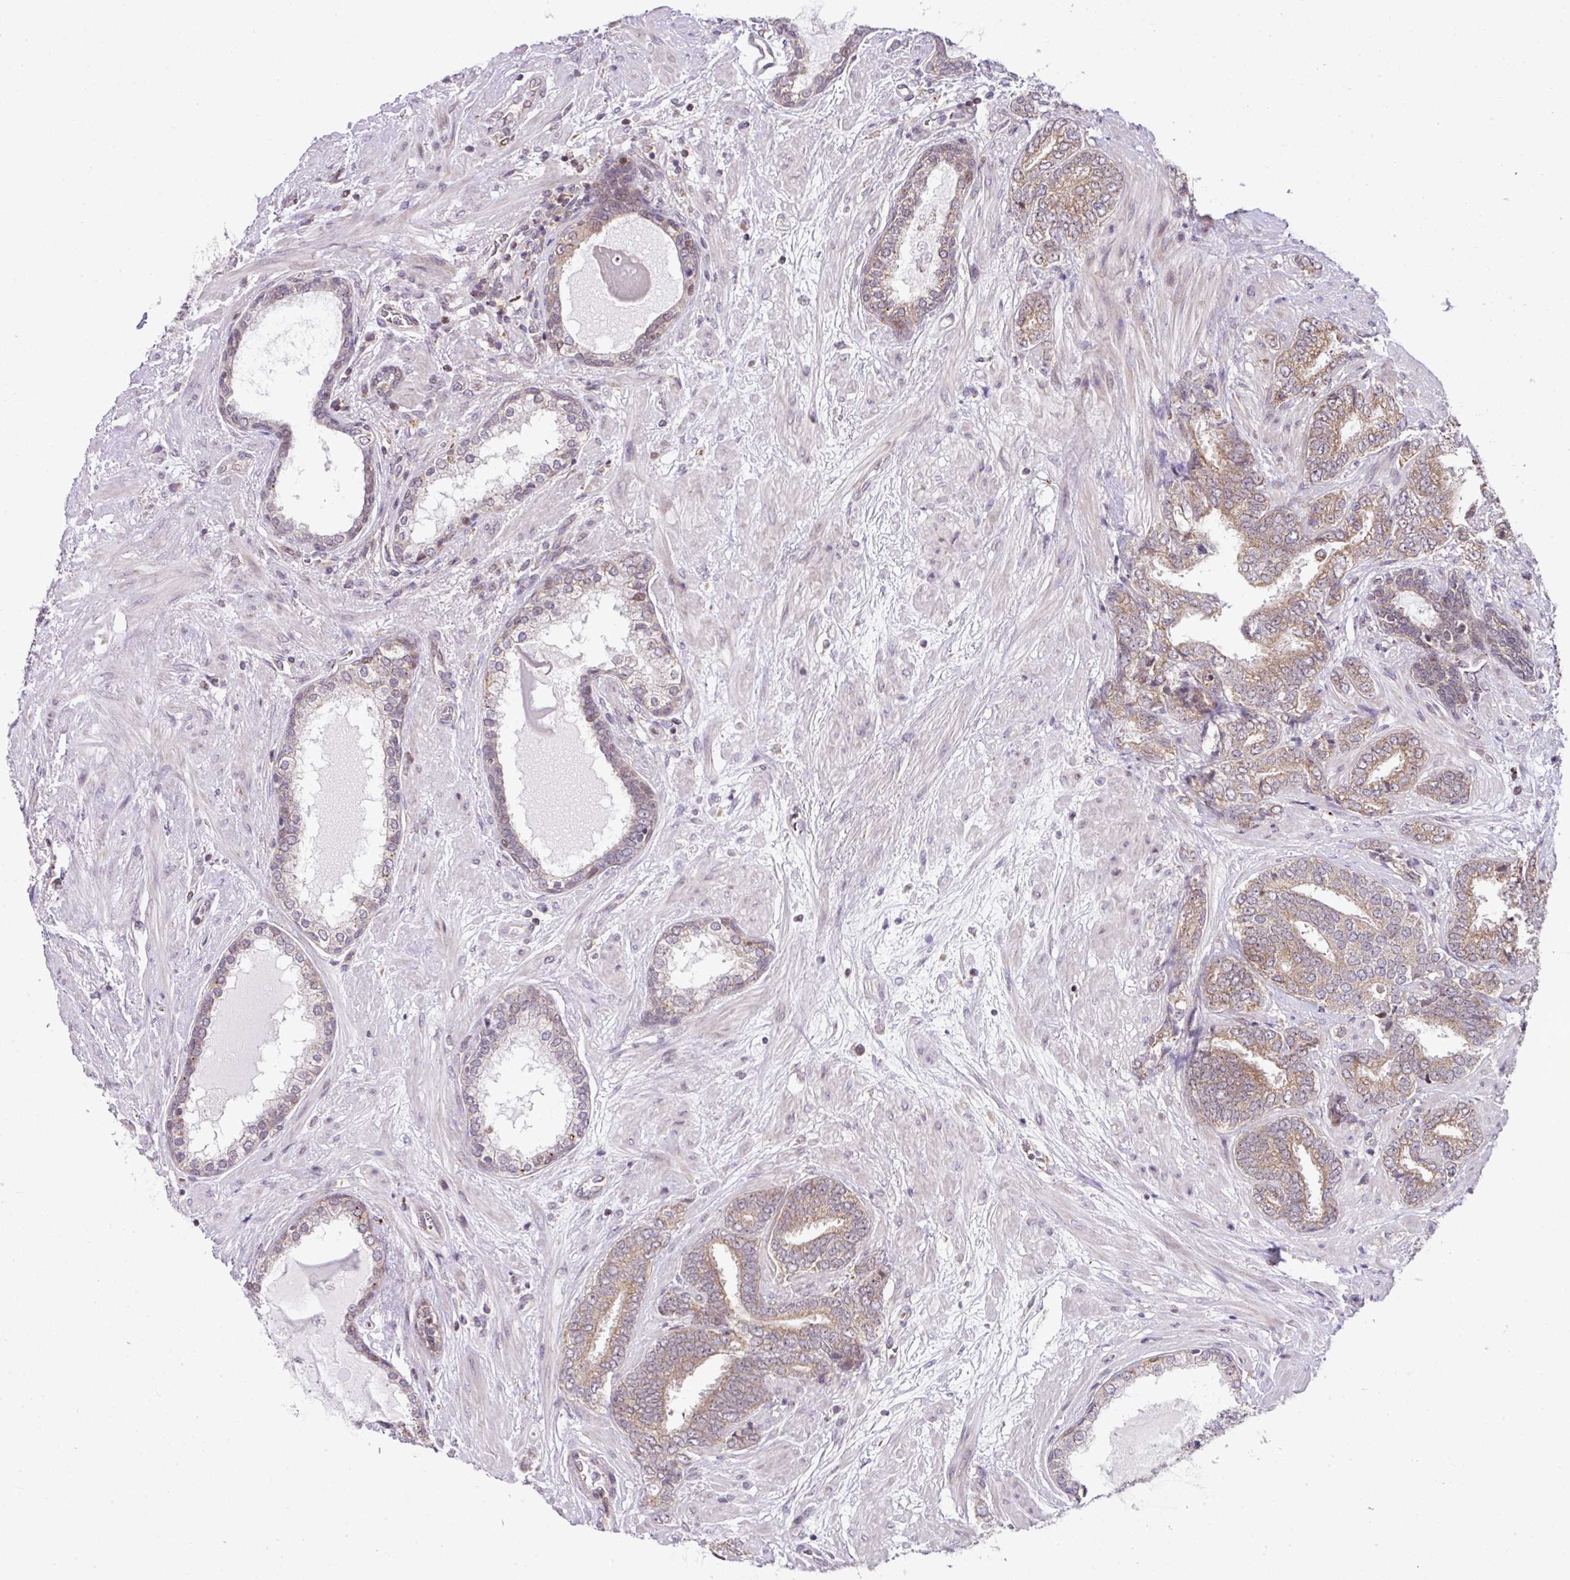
{"staining": {"intensity": "moderate", "quantity": "25%-75%", "location": "cytoplasmic/membranous"}, "tissue": "prostate cancer", "cell_type": "Tumor cells", "image_type": "cancer", "snomed": [{"axis": "morphology", "description": "Adenocarcinoma, High grade"}, {"axis": "topography", "description": "Prostate"}], "caption": "High-power microscopy captured an IHC image of adenocarcinoma (high-grade) (prostate), revealing moderate cytoplasmic/membranous expression in about 25%-75% of tumor cells.", "gene": "PLK1", "patient": {"sex": "male", "age": 72}}